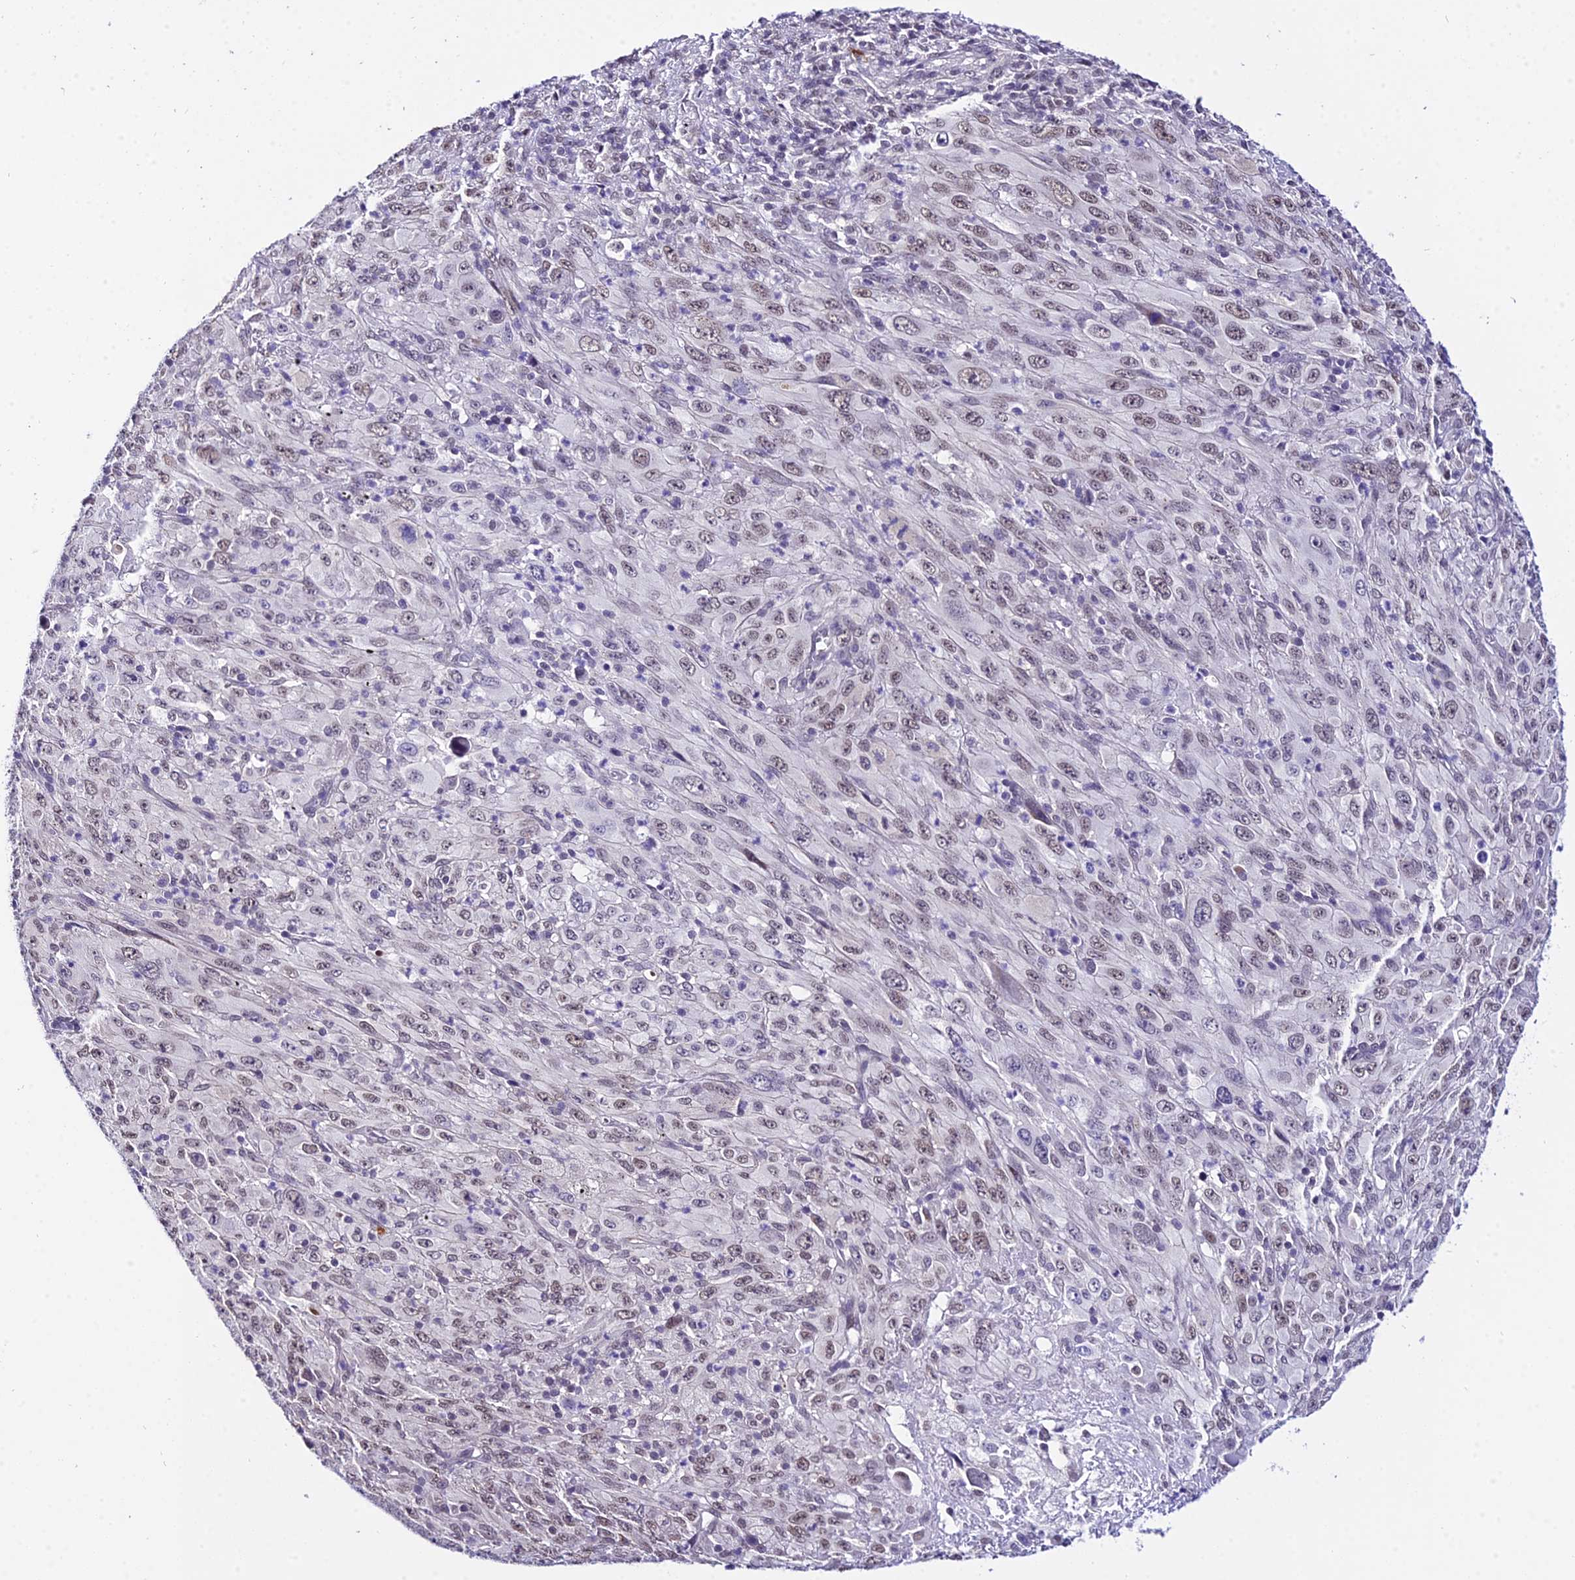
{"staining": {"intensity": "weak", "quantity": "<25%", "location": "nuclear"}, "tissue": "melanoma", "cell_type": "Tumor cells", "image_type": "cancer", "snomed": [{"axis": "morphology", "description": "Malignant melanoma, Metastatic site"}, {"axis": "topography", "description": "Skin"}], "caption": "Immunohistochemistry photomicrograph of neoplastic tissue: melanoma stained with DAB (3,3'-diaminobenzidine) demonstrates no significant protein staining in tumor cells. (DAB (3,3'-diaminobenzidine) immunohistochemistry visualized using brightfield microscopy, high magnification).", "gene": "POLR2I", "patient": {"sex": "female", "age": 56}}